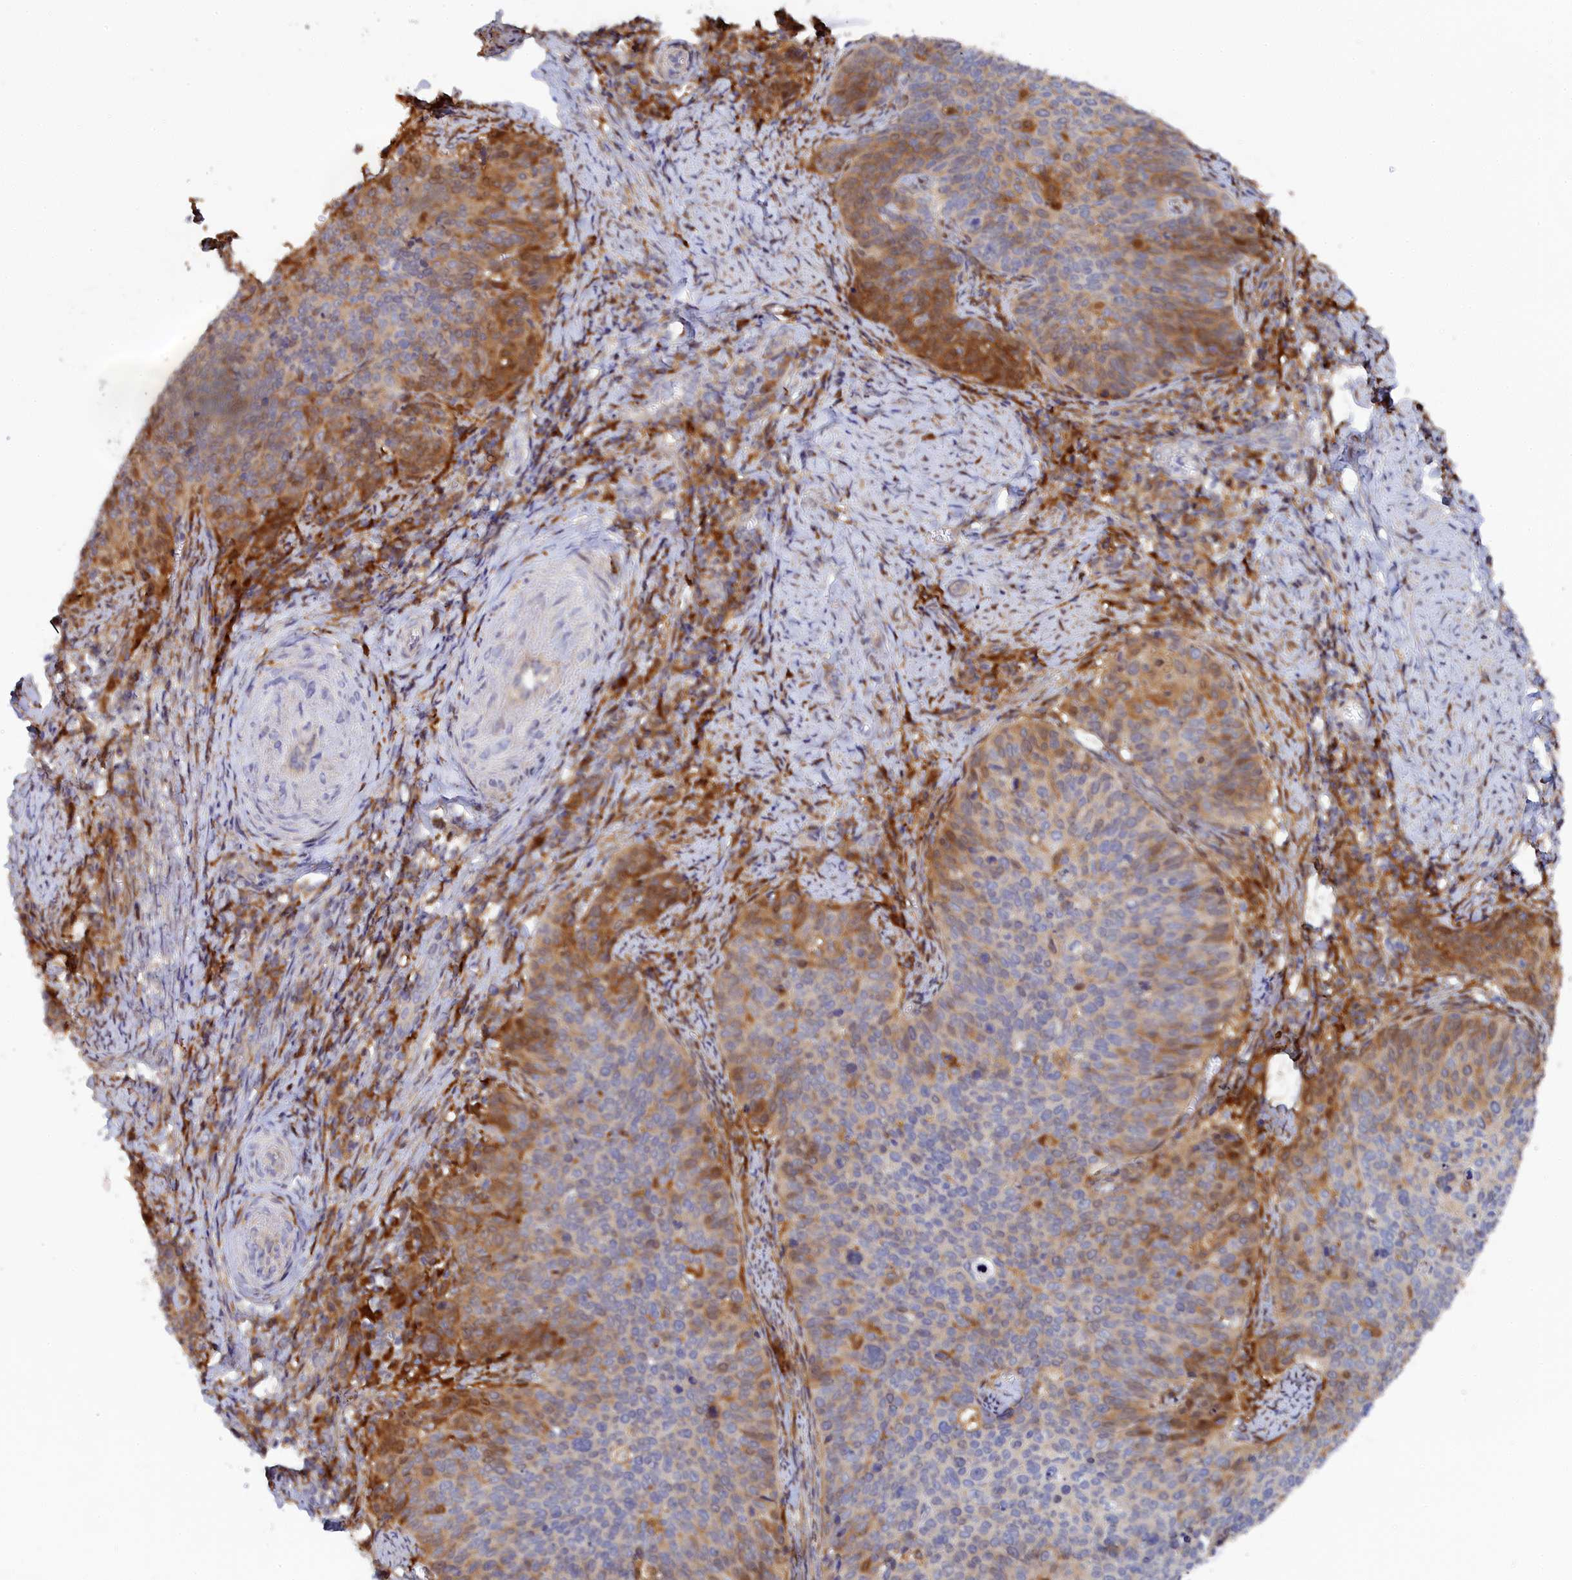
{"staining": {"intensity": "moderate", "quantity": "25%-75%", "location": "cytoplasmic/membranous"}, "tissue": "cervical cancer", "cell_type": "Tumor cells", "image_type": "cancer", "snomed": [{"axis": "morphology", "description": "Normal tissue, NOS"}, {"axis": "morphology", "description": "Squamous cell carcinoma, NOS"}, {"axis": "topography", "description": "Cervix"}], "caption": "Immunohistochemistry (IHC) staining of squamous cell carcinoma (cervical), which reveals medium levels of moderate cytoplasmic/membranous positivity in about 25%-75% of tumor cells indicating moderate cytoplasmic/membranous protein staining. The staining was performed using DAB (brown) for protein detection and nuclei were counterstained in hematoxylin (blue).", "gene": "SPATA5L1", "patient": {"sex": "female", "age": 39}}